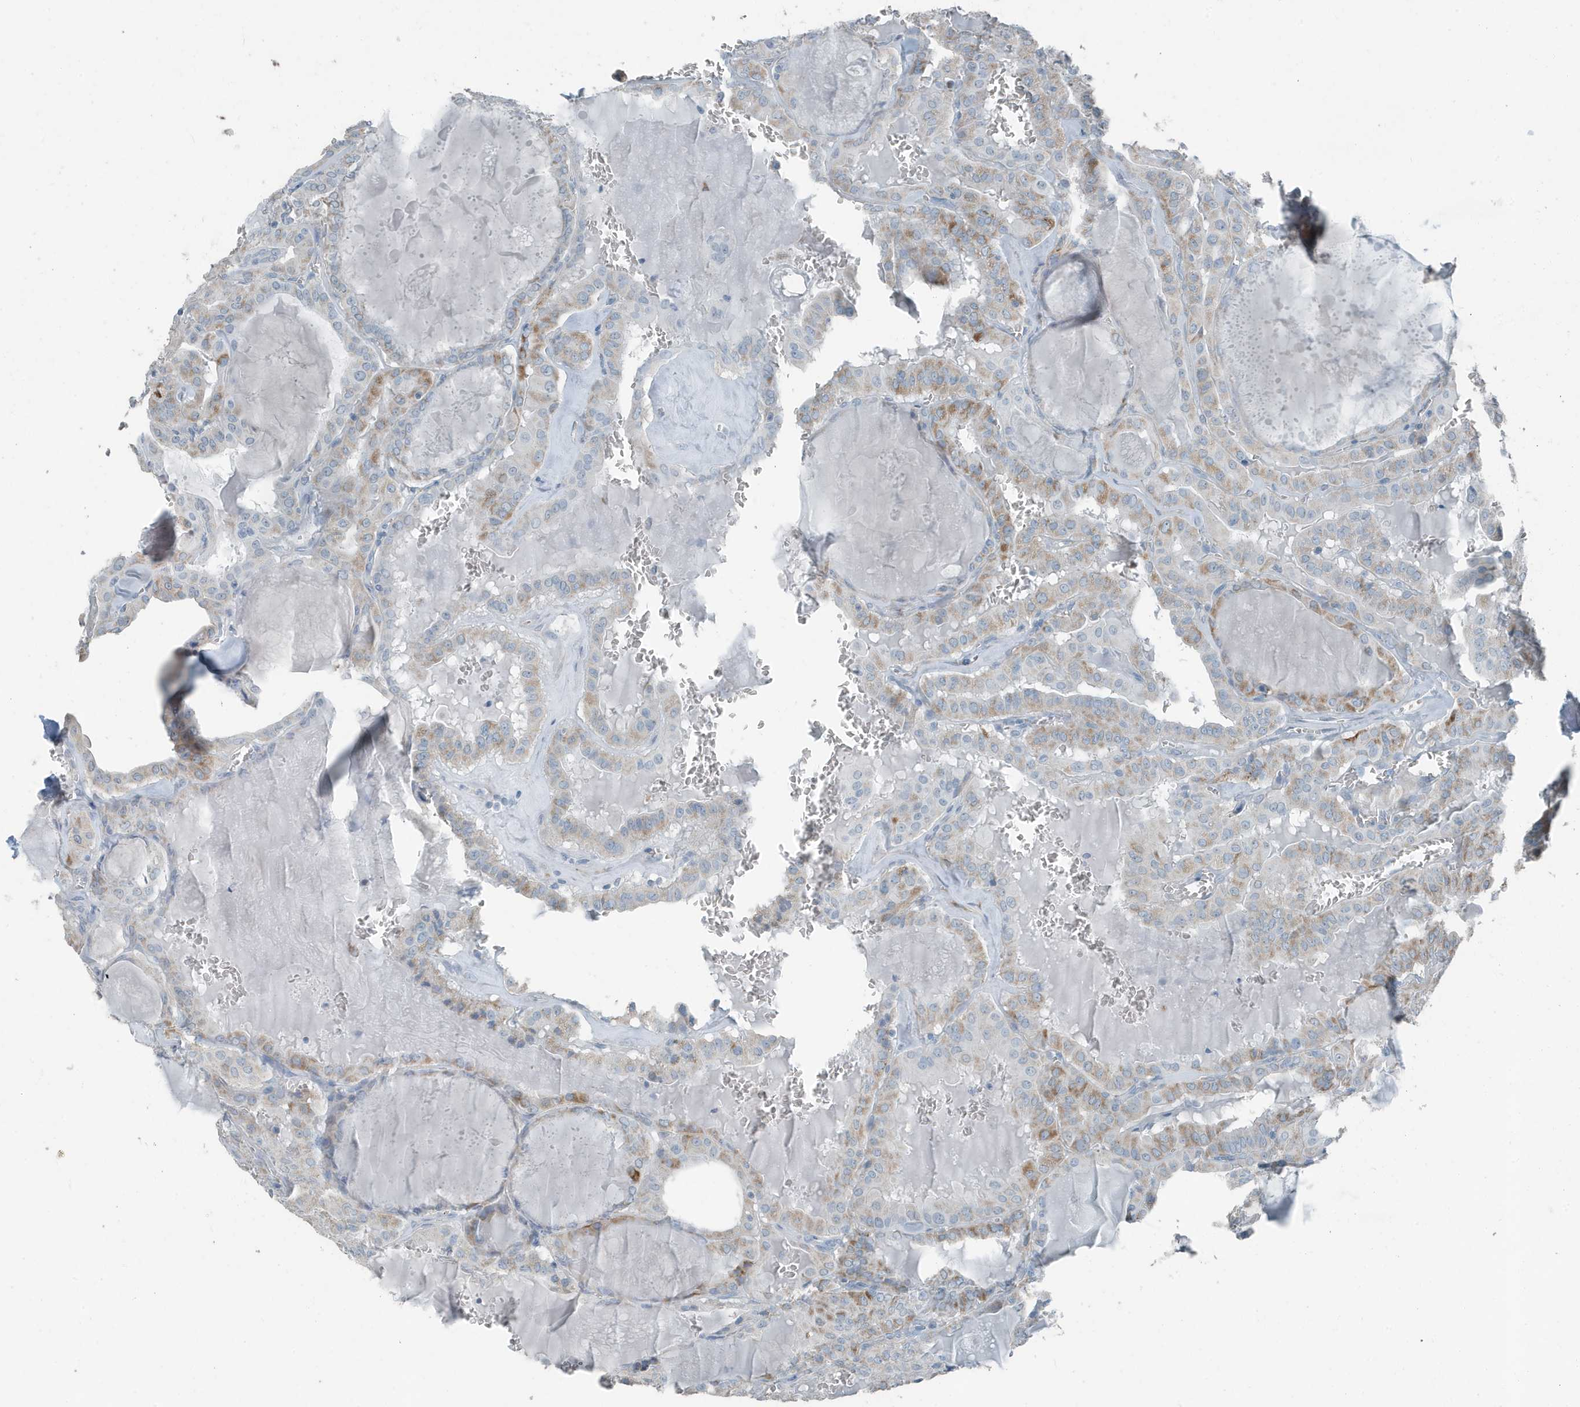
{"staining": {"intensity": "moderate", "quantity": "25%-75%", "location": "cytoplasmic/membranous"}, "tissue": "thyroid cancer", "cell_type": "Tumor cells", "image_type": "cancer", "snomed": [{"axis": "morphology", "description": "Papillary adenocarcinoma, NOS"}, {"axis": "topography", "description": "Thyroid gland"}], "caption": "Thyroid cancer (papillary adenocarcinoma) tissue shows moderate cytoplasmic/membranous staining in about 25%-75% of tumor cells", "gene": "FAM162A", "patient": {"sex": "male", "age": 52}}